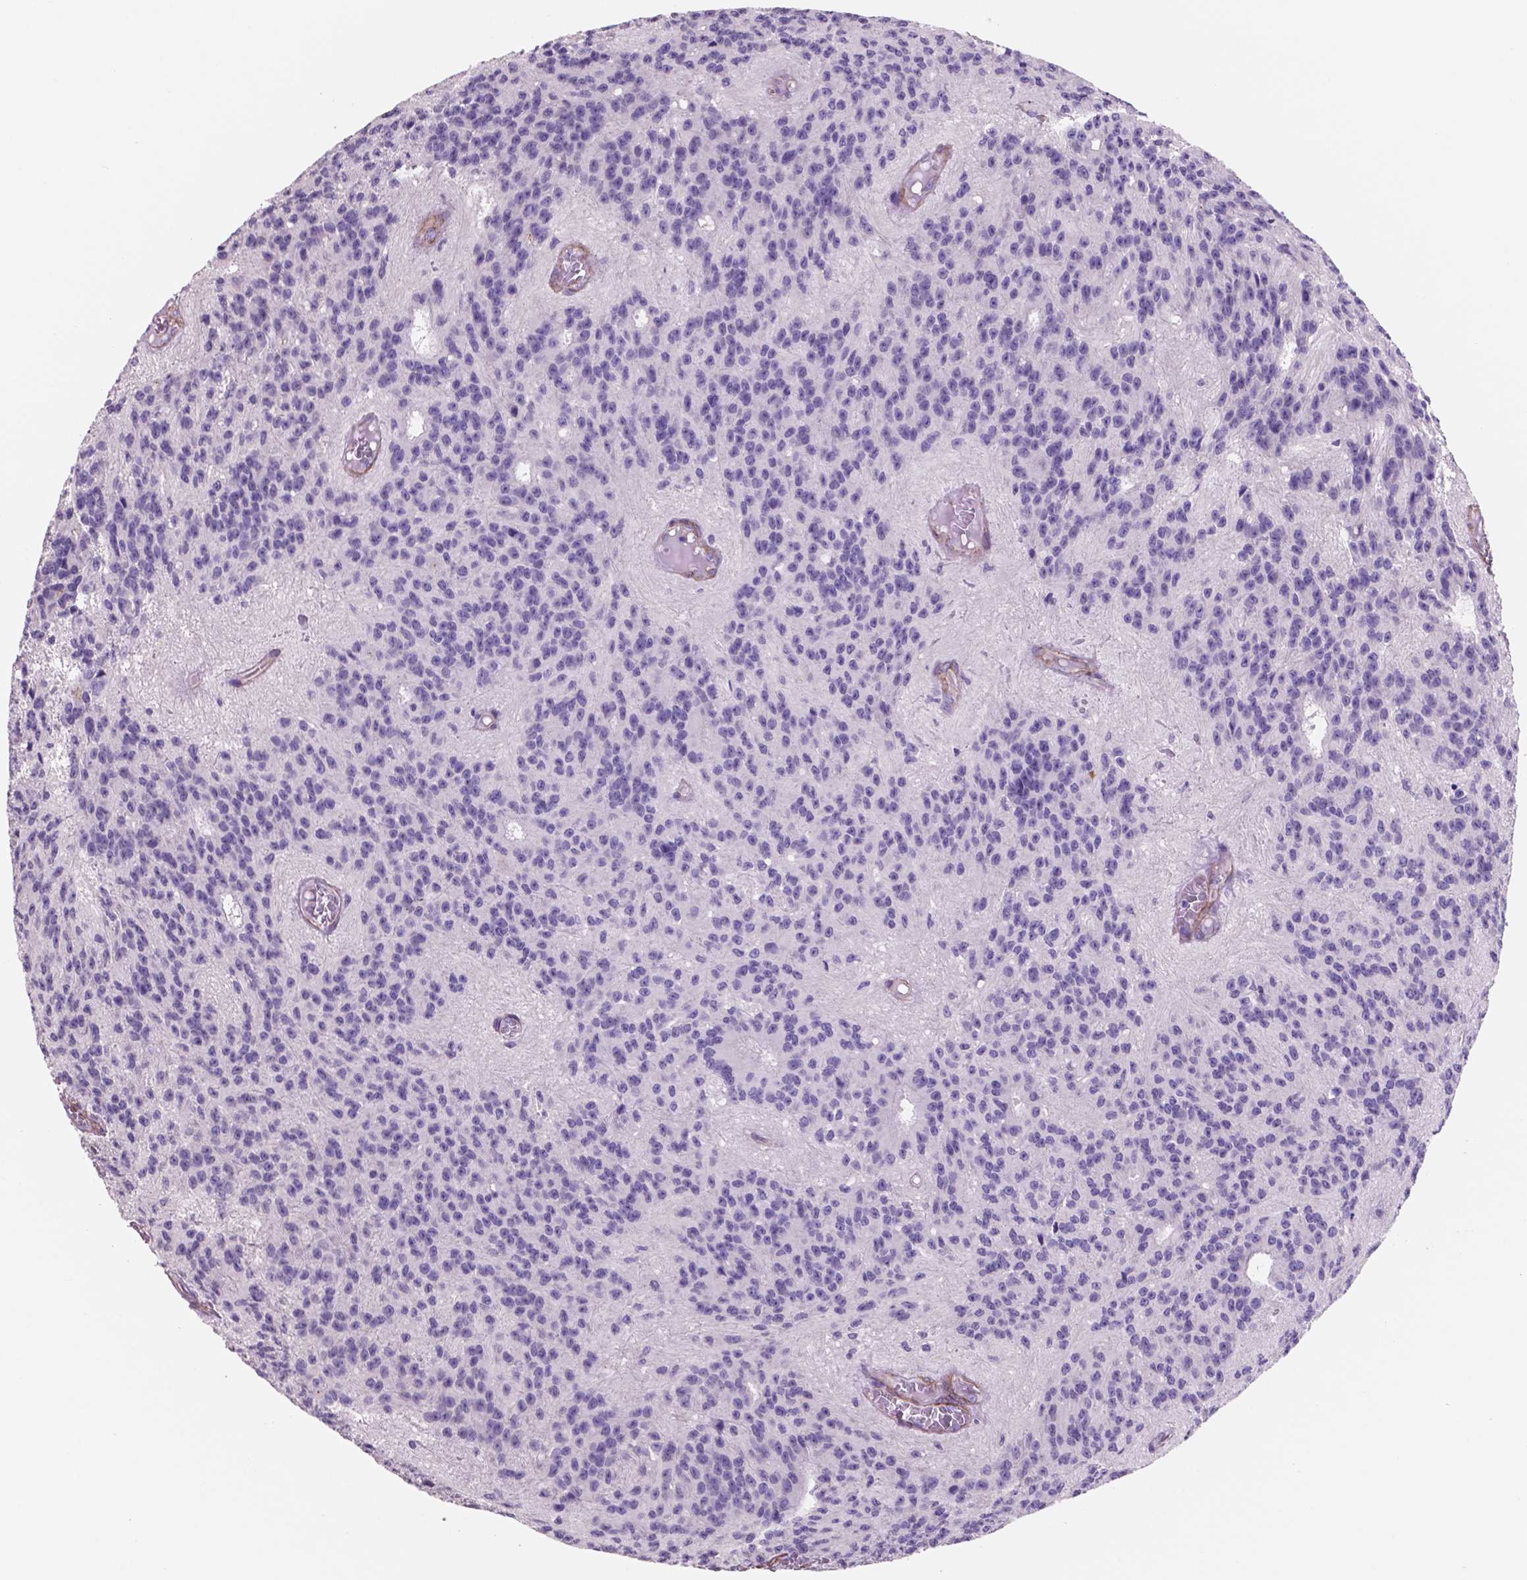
{"staining": {"intensity": "negative", "quantity": "none", "location": "none"}, "tissue": "glioma", "cell_type": "Tumor cells", "image_type": "cancer", "snomed": [{"axis": "morphology", "description": "Glioma, malignant, Low grade"}, {"axis": "topography", "description": "Brain"}], "caption": "Tumor cells show no significant protein staining in glioma.", "gene": "TOR2A", "patient": {"sex": "male", "age": 31}}